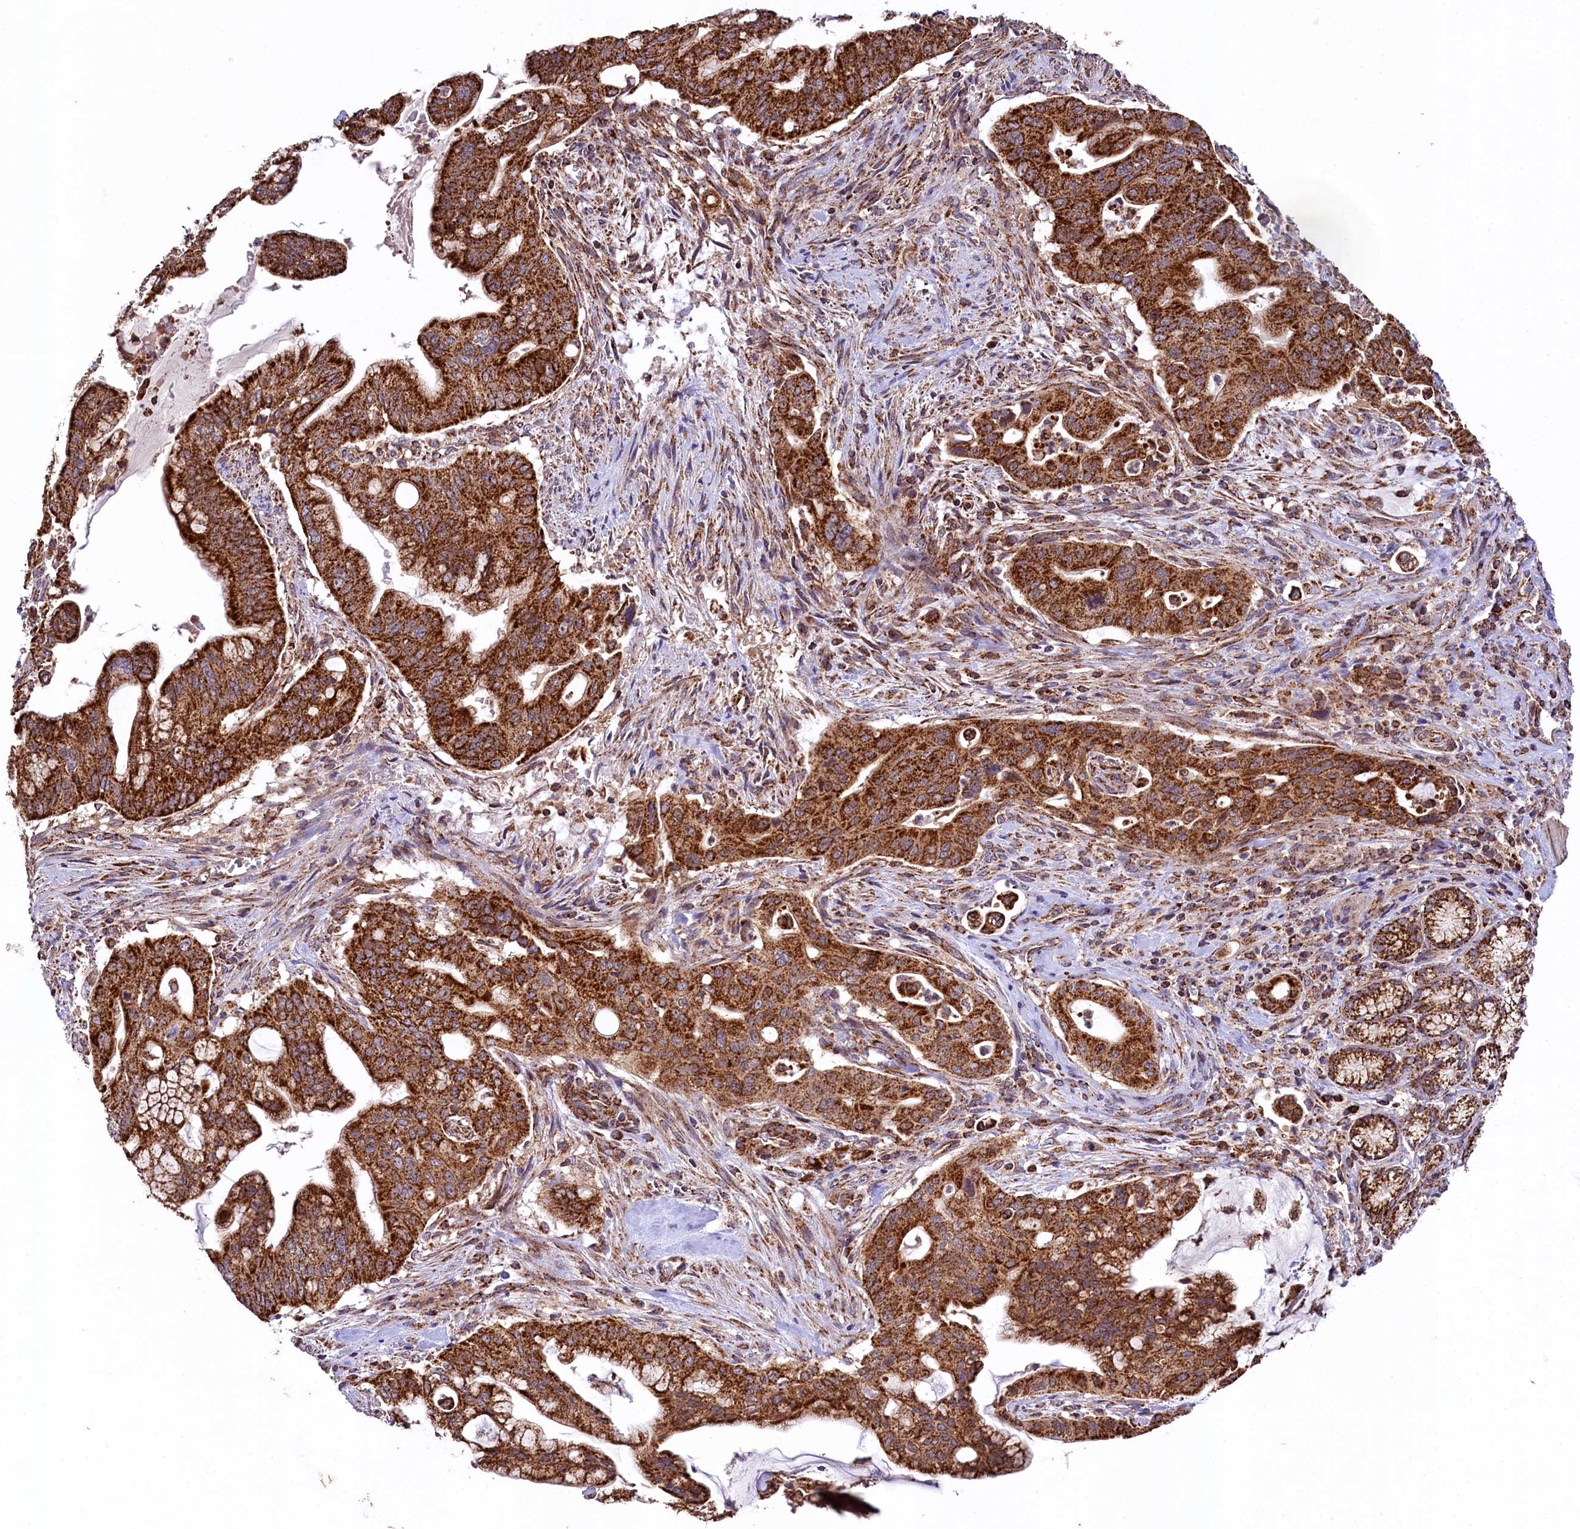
{"staining": {"intensity": "strong", "quantity": ">75%", "location": "cytoplasmic/membranous"}, "tissue": "pancreatic cancer", "cell_type": "Tumor cells", "image_type": "cancer", "snomed": [{"axis": "morphology", "description": "Adenocarcinoma, NOS"}, {"axis": "topography", "description": "Pancreas"}], "caption": "Immunohistochemistry (IHC) of adenocarcinoma (pancreatic) exhibits high levels of strong cytoplasmic/membranous positivity in approximately >75% of tumor cells. (DAB IHC, brown staining for protein, blue staining for nuclei).", "gene": "CLYBL", "patient": {"sex": "male", "age": 46}}